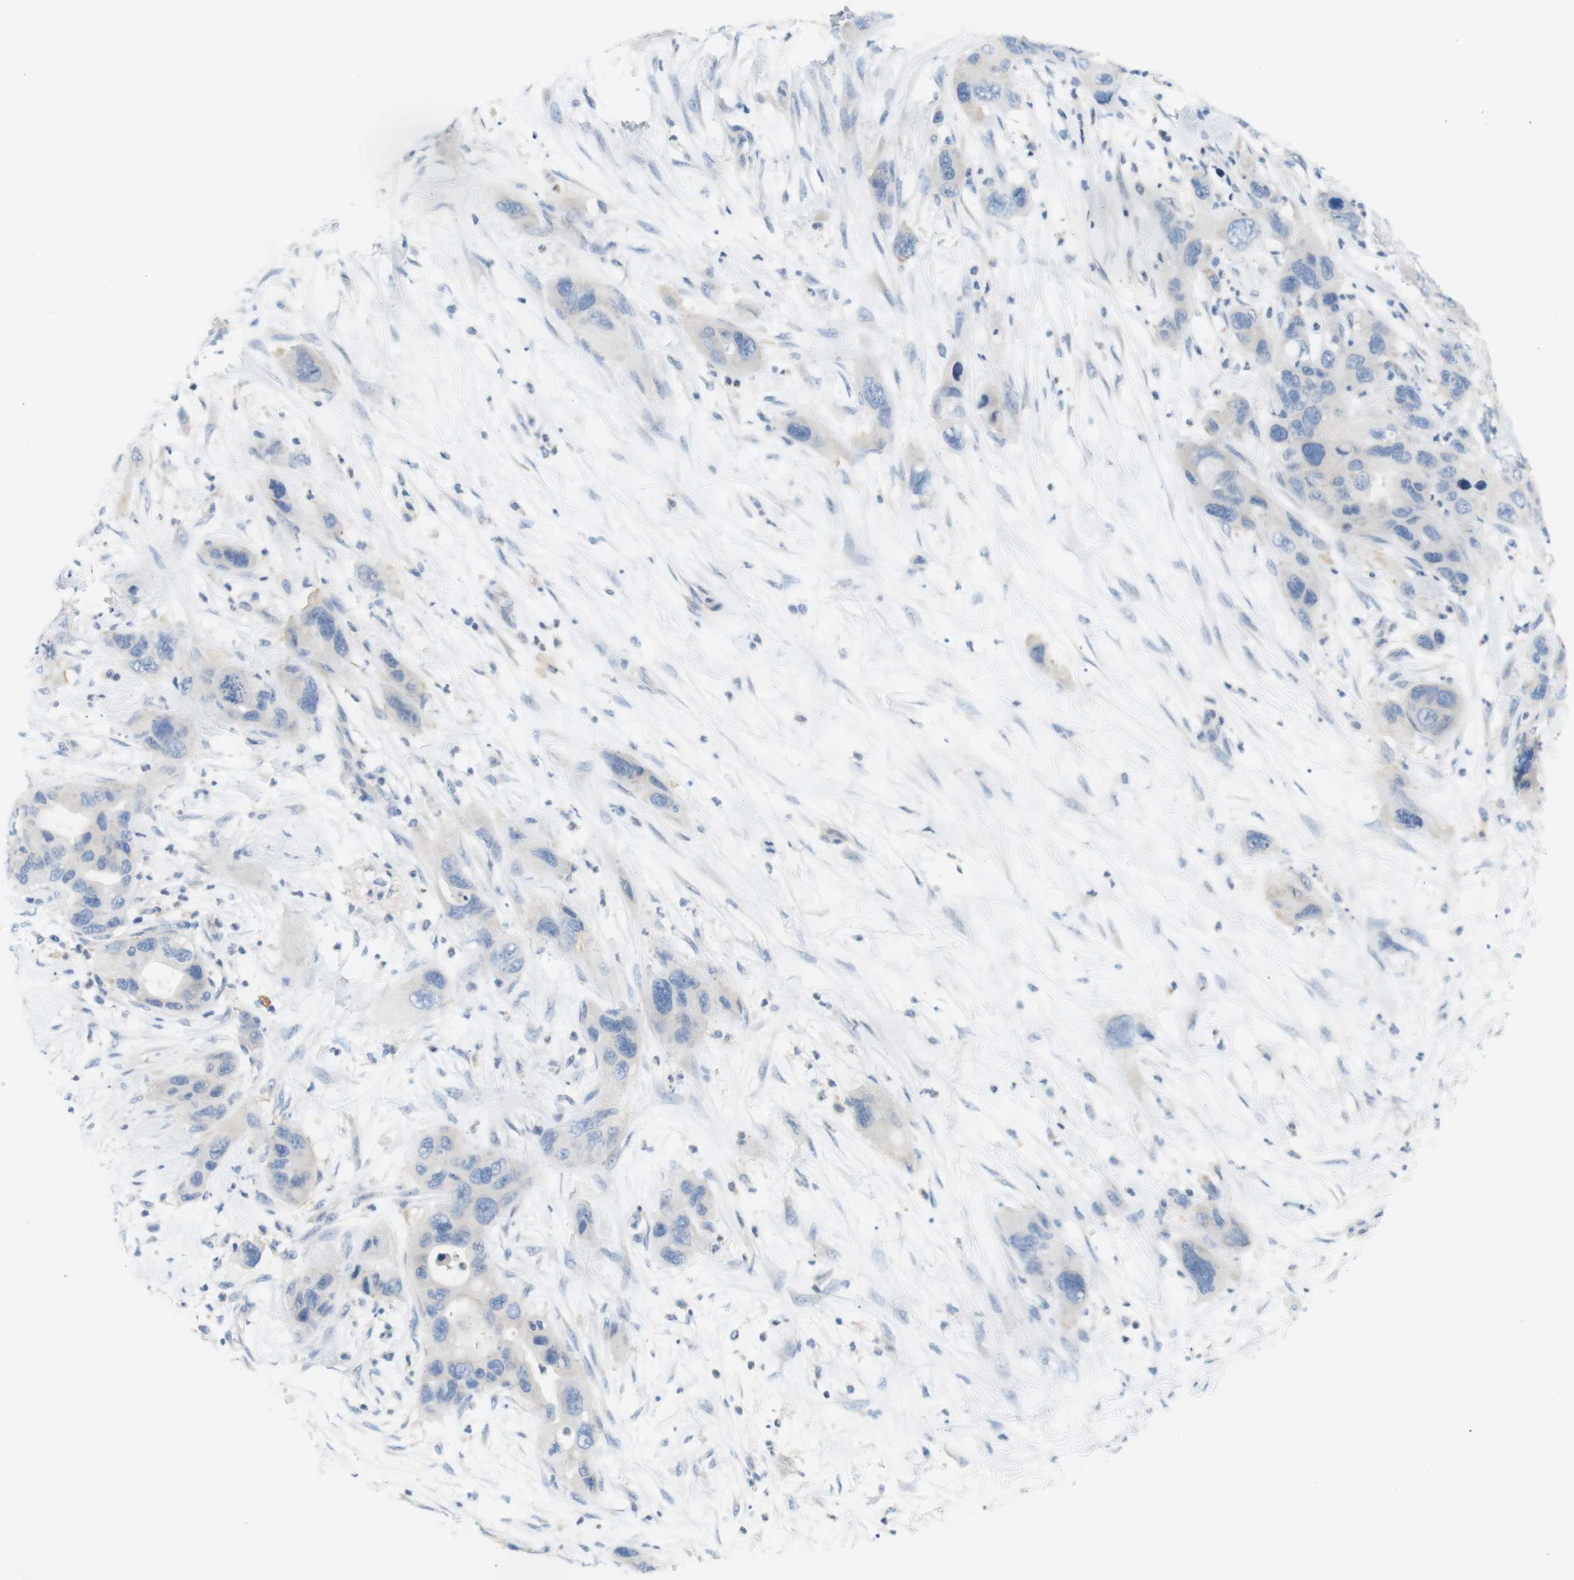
{"staining": {"intensity": "negative", "quantity": "none", "location": "none"}, "tissue": "pancreatic cancer", "cell_type": "Tumor cells", "image_type": "cancer", "snomed": [{"axis": "morphology", "description": "Adenocarcinoma, NOS"}, {"axis": "topography", "description": "Pancreas"}], "caption": "Tumor cells are negative for protein expression in human pancreatic adenocarcinoma.", "gene": "LRRK2", "patient": {"sex": "female", "age": 71}}